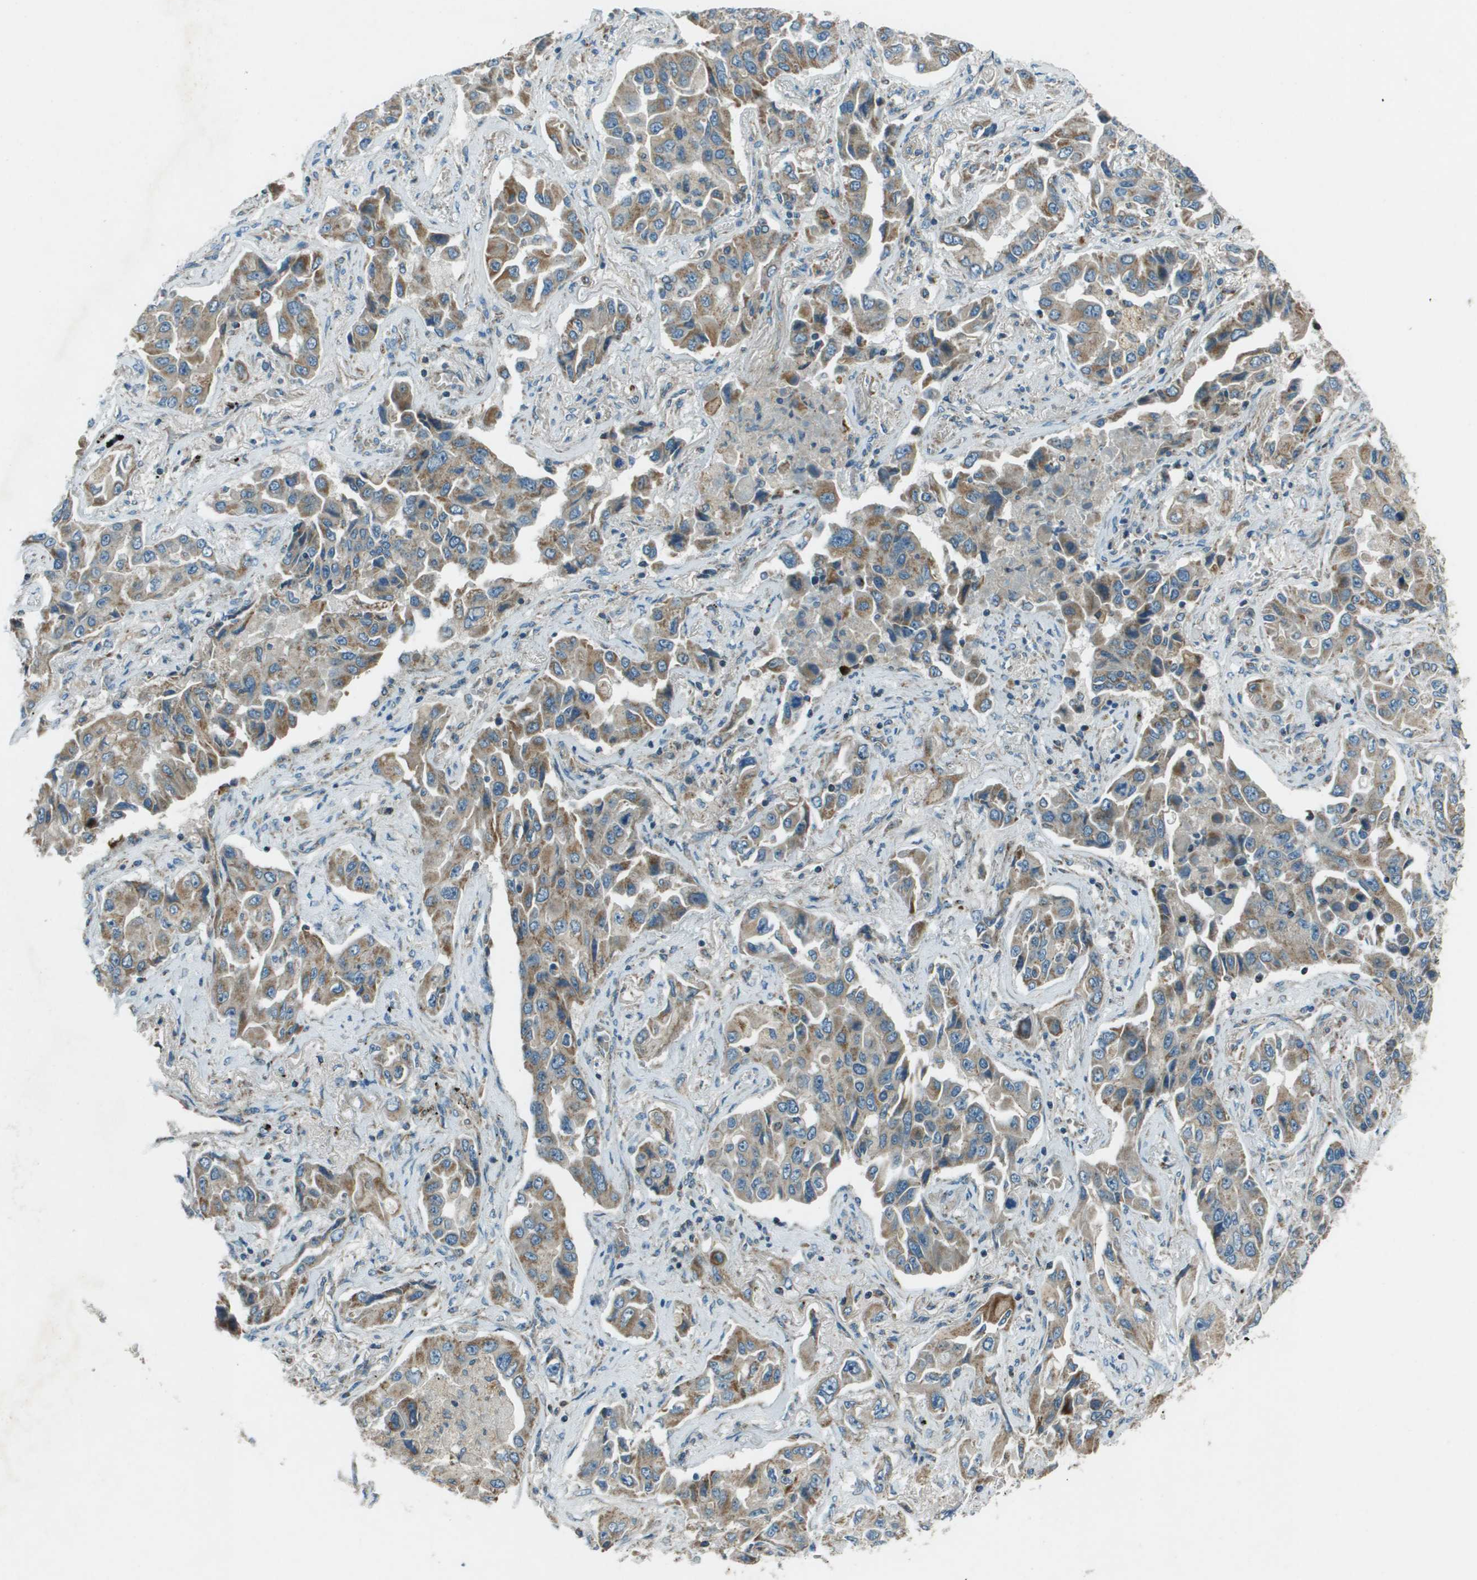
{"staining": {"intensity": "moderate", "quantity": "25%-75%", "location": "cytoplasmic/membranous"}, "tissue": "lung cancer", "cell_type": "Tumor cells", "image_type": "cancer", "snomed": [{"axis": "morphology", "description": "Adenocarcinoma, NOS"}, {"axis": "topography", "description": "Lung"}], "caption": "There is medium levels of moderate cytoplasmic/membranous expression in tumor cells of lung cancer (adenocarcinoma), as demonstrated by immunohistochemical staining (brown color).", "gene": "MIGA1", "patient": {"sex": "female", "age": 65}}